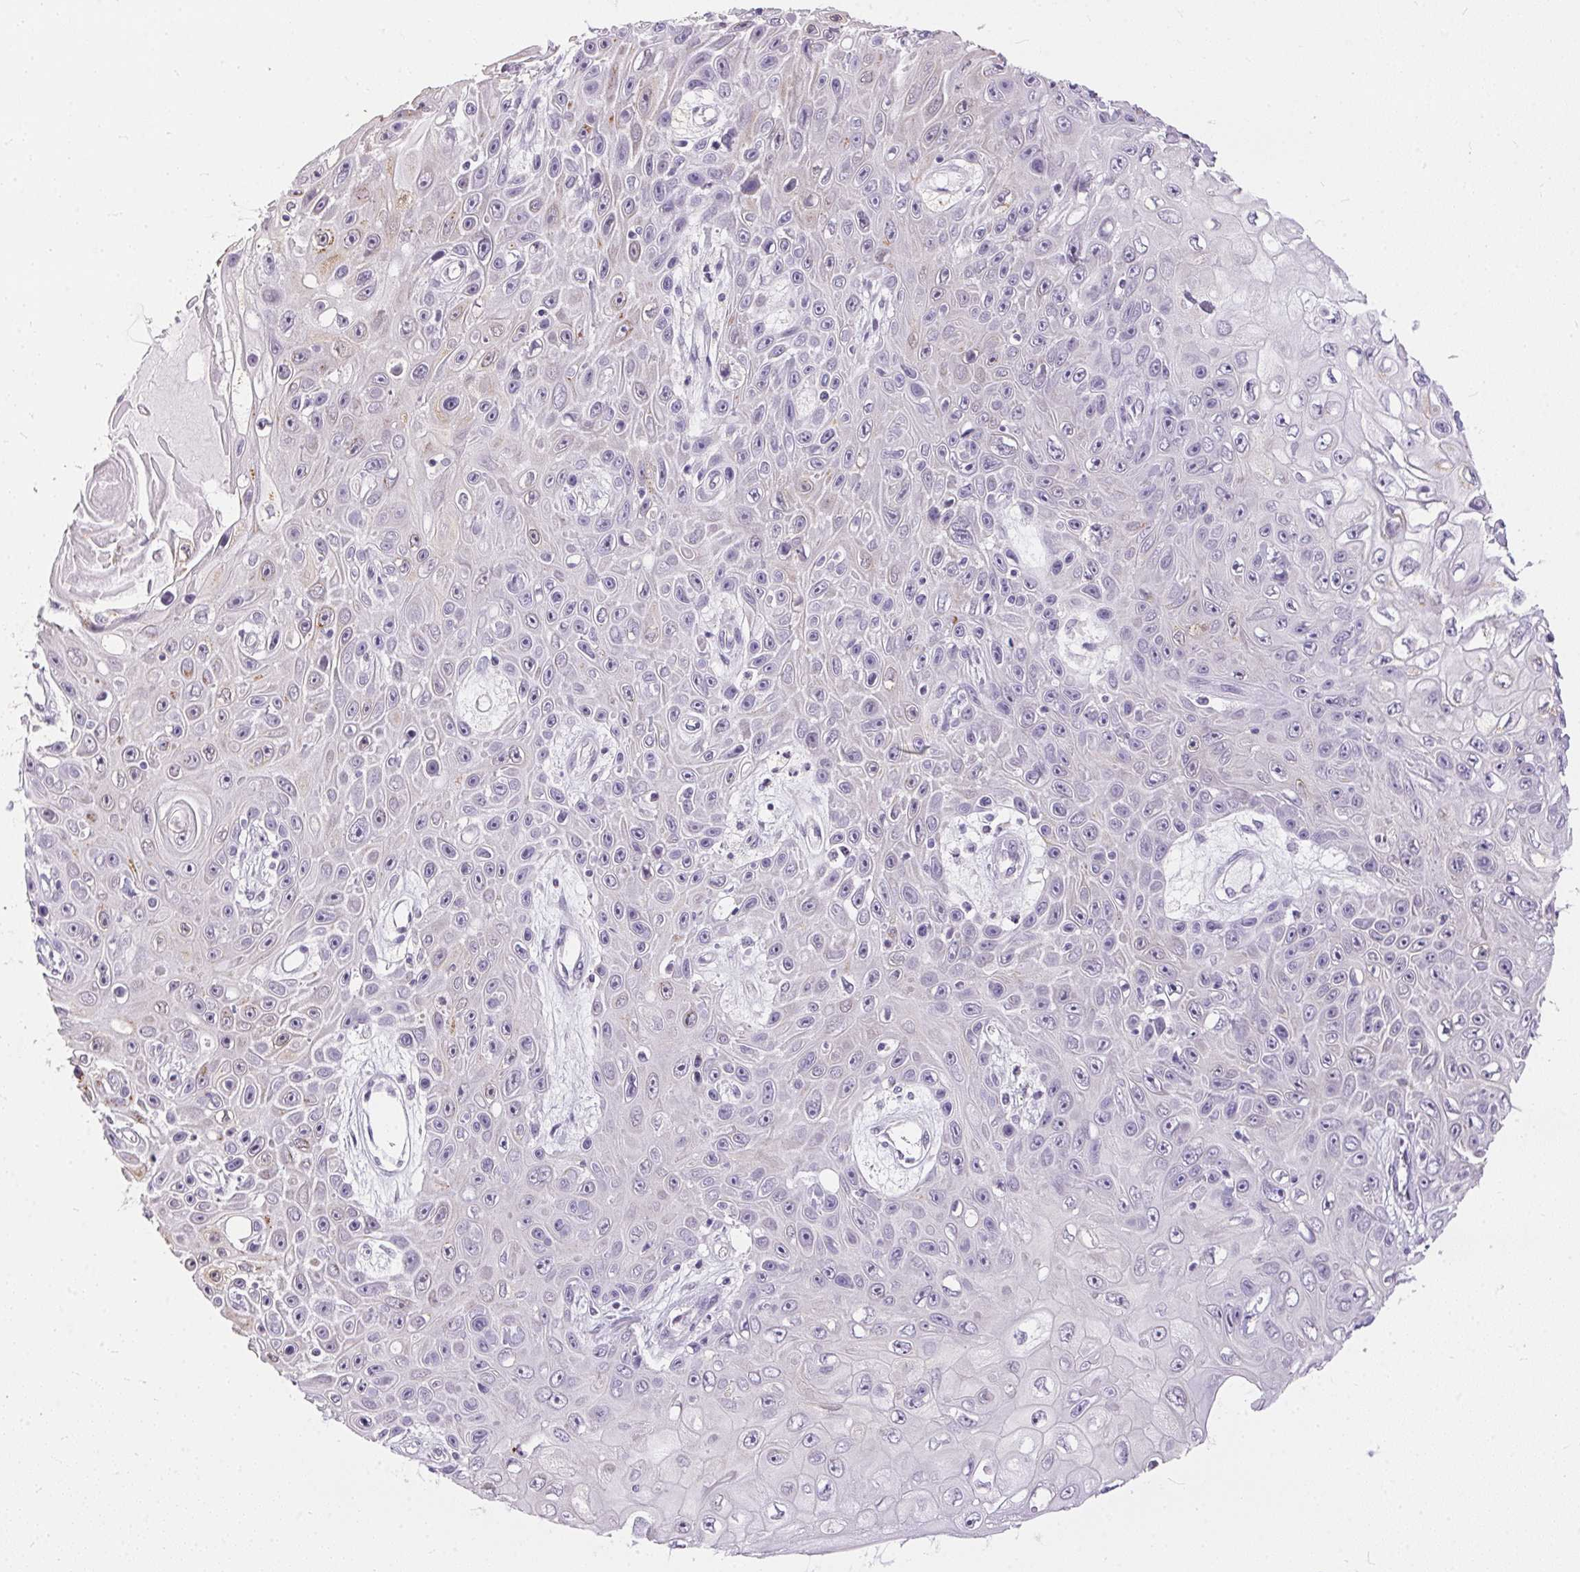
{"staining": {"intensity": "negative", "quantity": "none", "location": "none"}, "tissue": "skin cancer", "cell_type": "Tumor cells", "image_type": "cancer", "snomed": [{"axis": "morphology", "description": "Squamous cell carcinoma, NOS"}, {"axis": "topography", "description": "Skin"}], "caption": "The image displays no staining of tumor cells in skin cancer.", "gene": "GBP6", "patient": {"sex": "male", "age": 82}}